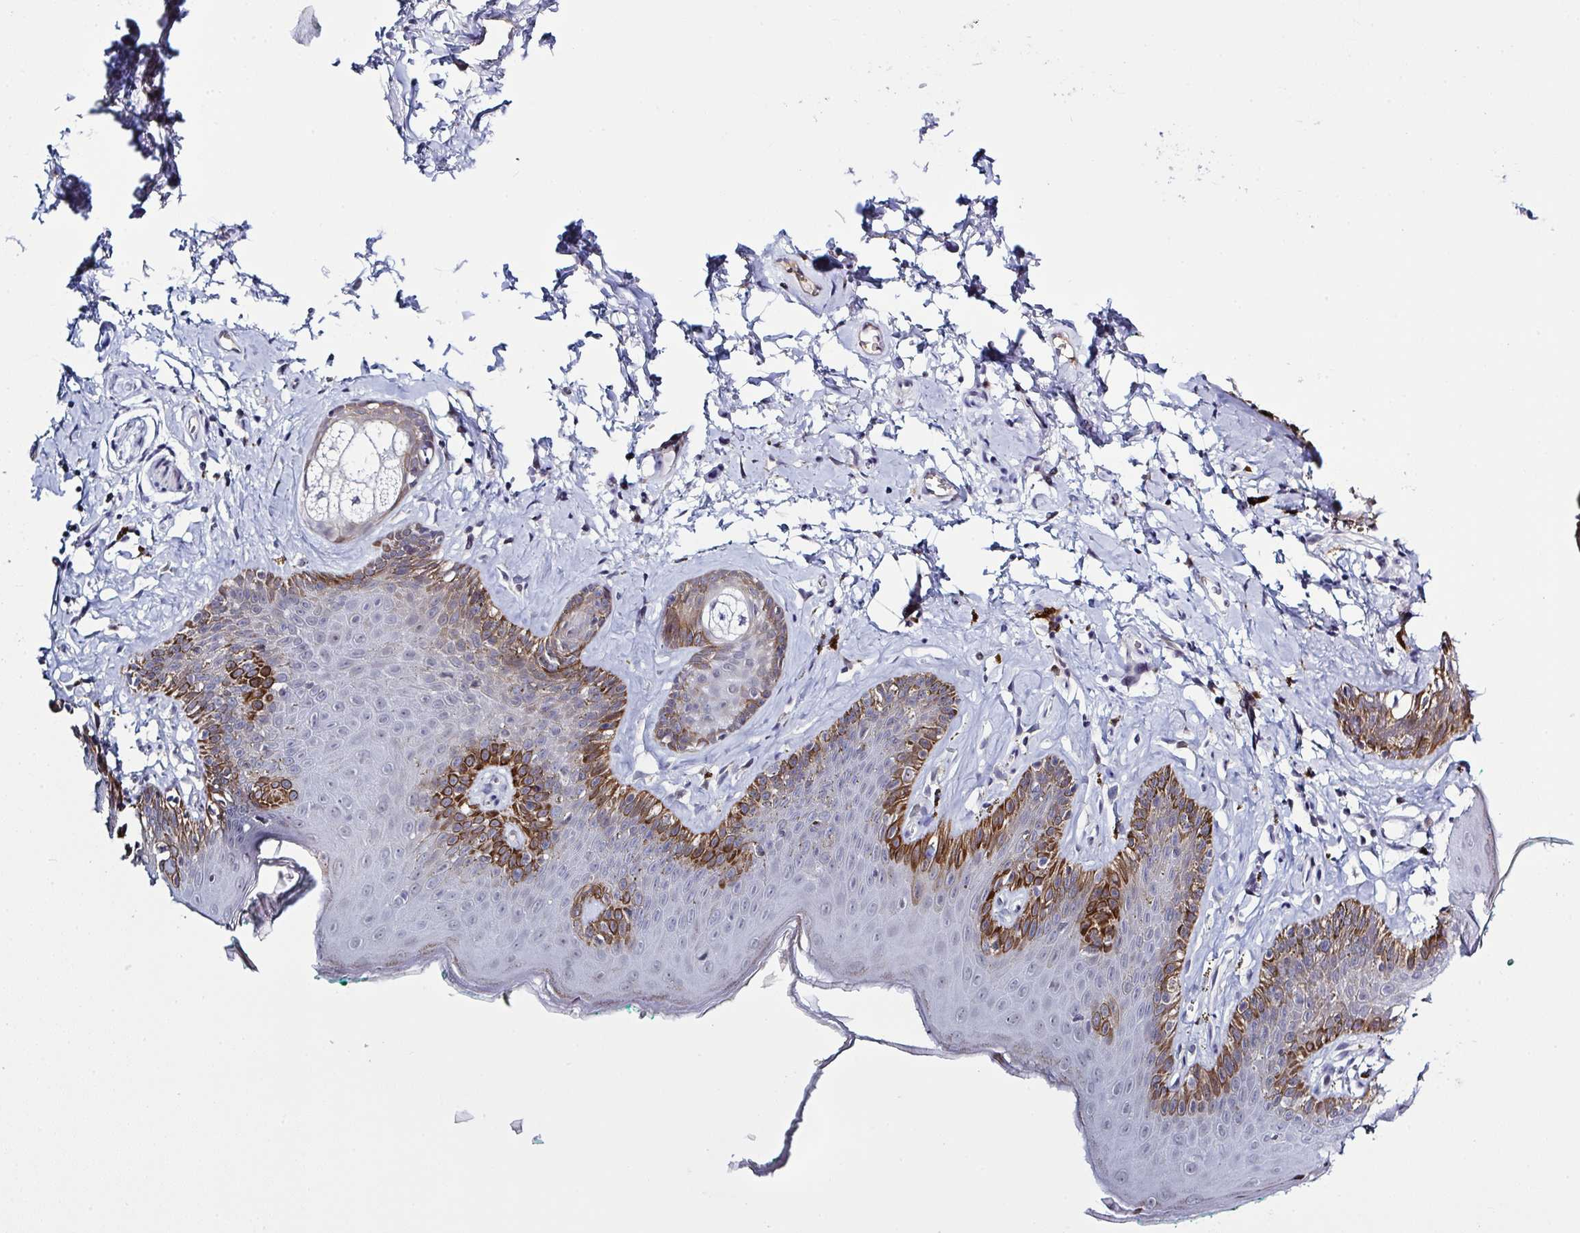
{"staining": {"intensity": "strong", "quantity": "<25%", "location": "cytoplasmic/membranous"}, "tissue": "skin", "cell_type": "Epidermal cells", "image_type": "normal", "snomed": [{"axis": "morphology", "description": "Normal tissue, NOS"}, {"axis": "topography", "description": "Vulva"}, {"axis": "topography", "description": "Peripheral nerve tissue"}], "caption": "The photomicrograph reveals staining of benign skin, revealing strong cytoplasmic/membranous protein expression (brown color) within epidermal cells.", "gene": "KDM4D", "patient": {"sex": "female", "age": 66}}